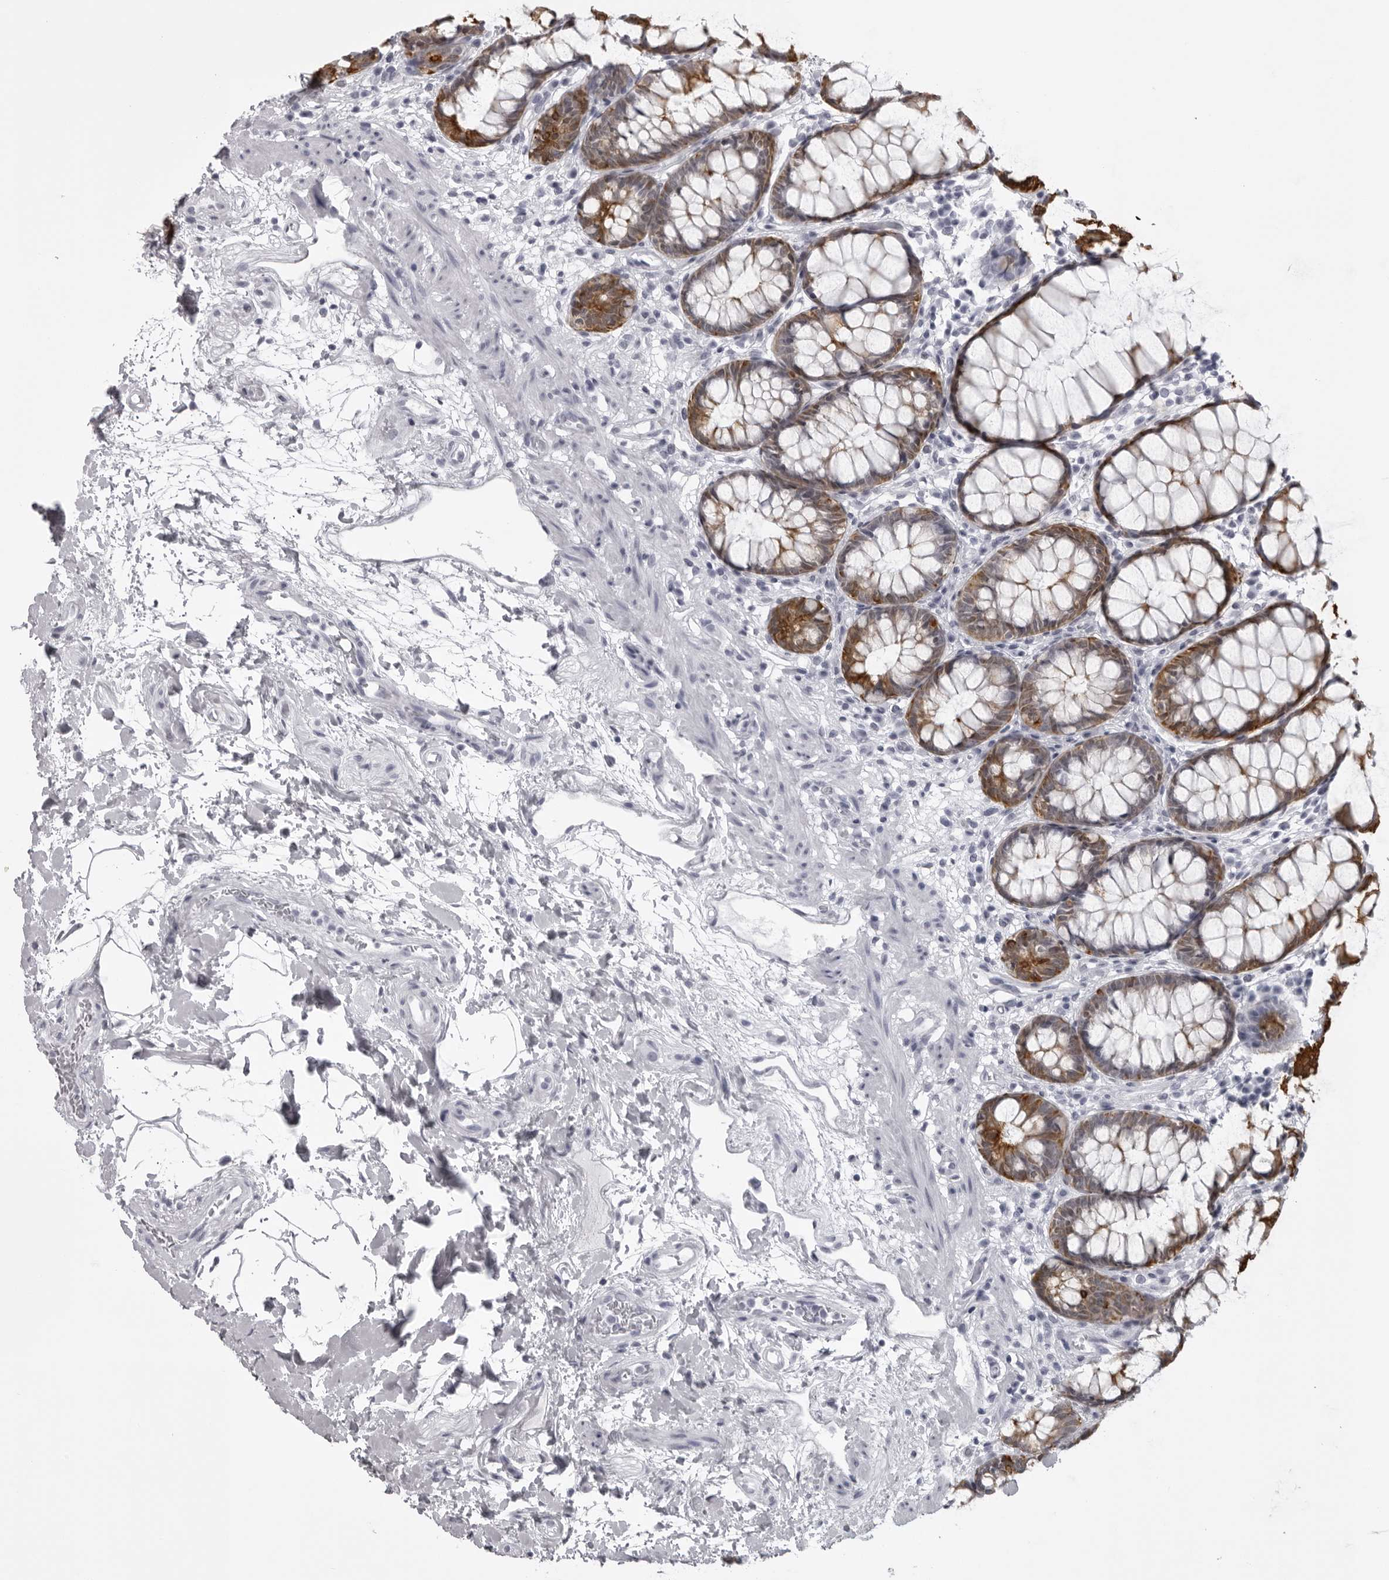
{"staining": {"intensity": "strong", "quantity": ">75%", "location": "cytoplasmic/membranous"}, "tissue": "rectum", "cell_type": "Glandular cells", "image_type": "normal", "snomed": [{"axis": "morphology", "description": "Normal tissue, NOS"}, {"axis": "topography", "description": "Rectum"}], "caption": "IHC staining of benign rectum, which reveals high levels of strong cytoplasmic/membranous positivity in about >75% of glandular cells indicating strong cytoplasmic/membranous protein positivity. The staining was performed using DAB (3,3'-diaminobenzidine) (brown) for protein detection and nuclei were counterstained in hematoxylin (blue).", "gene": "UROD", "patient": {"sex": "male", "age": 64}}